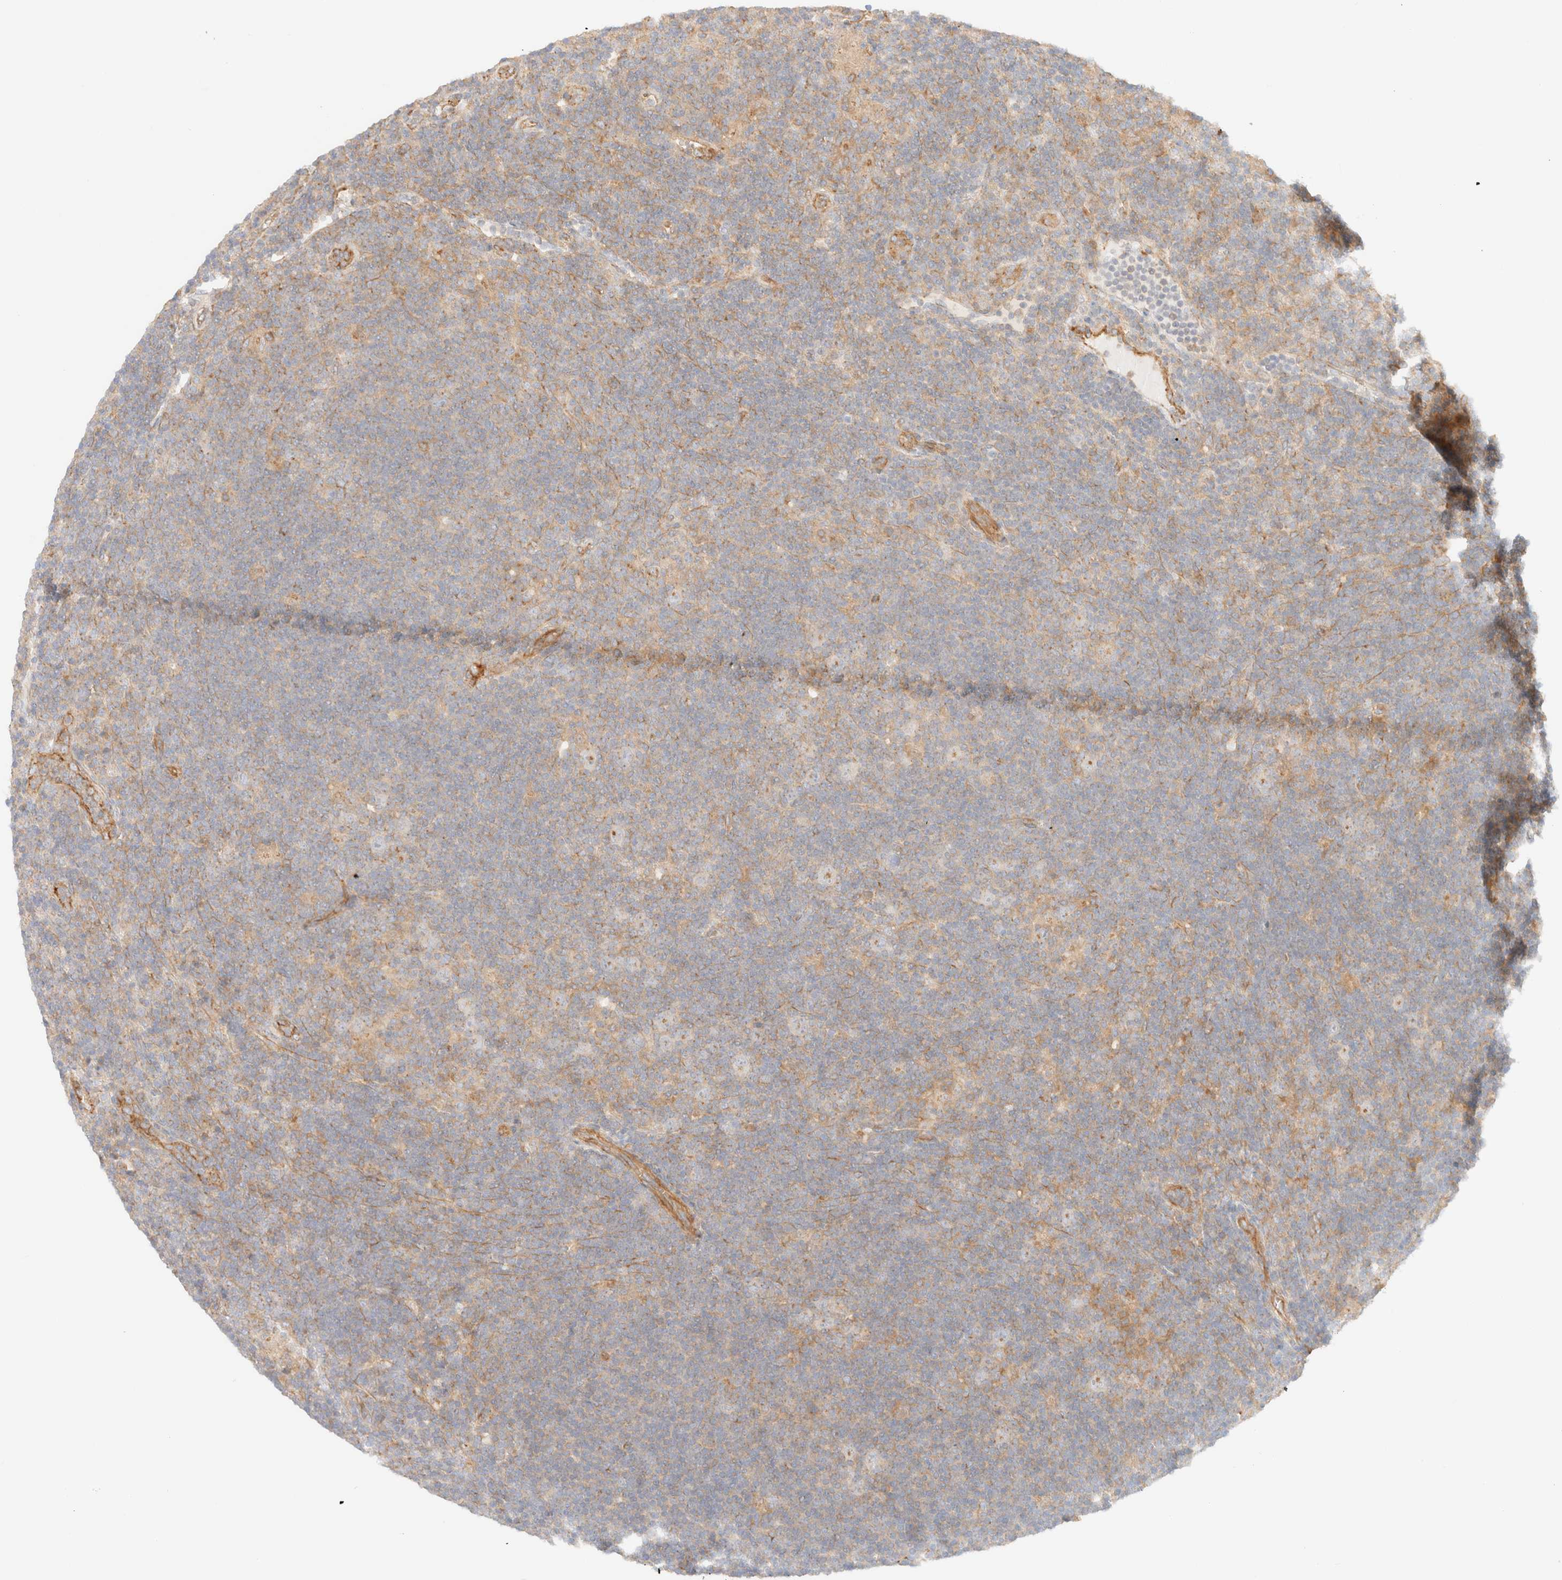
{"staining": {"intensity": "negative", "quantity": "none", "location": "none"}, "tissue": "lymphoma", "cell_type": "Tumor cells", "image_type": "cancer", "snomed": [{"axis": "morphology", "description": "Hodgkin's disease, NOS"}, {"axis": "topography", "description": "Lymph node"}], "caption": "Protein analysis of lymphoma demonstrates no significant positivity in tumor cells. (Immunohistochemistry (ihc), brightfield microscopy, high magnification).", "gene": "MYO10", "patient": {"sex": "female", "age": 57}}